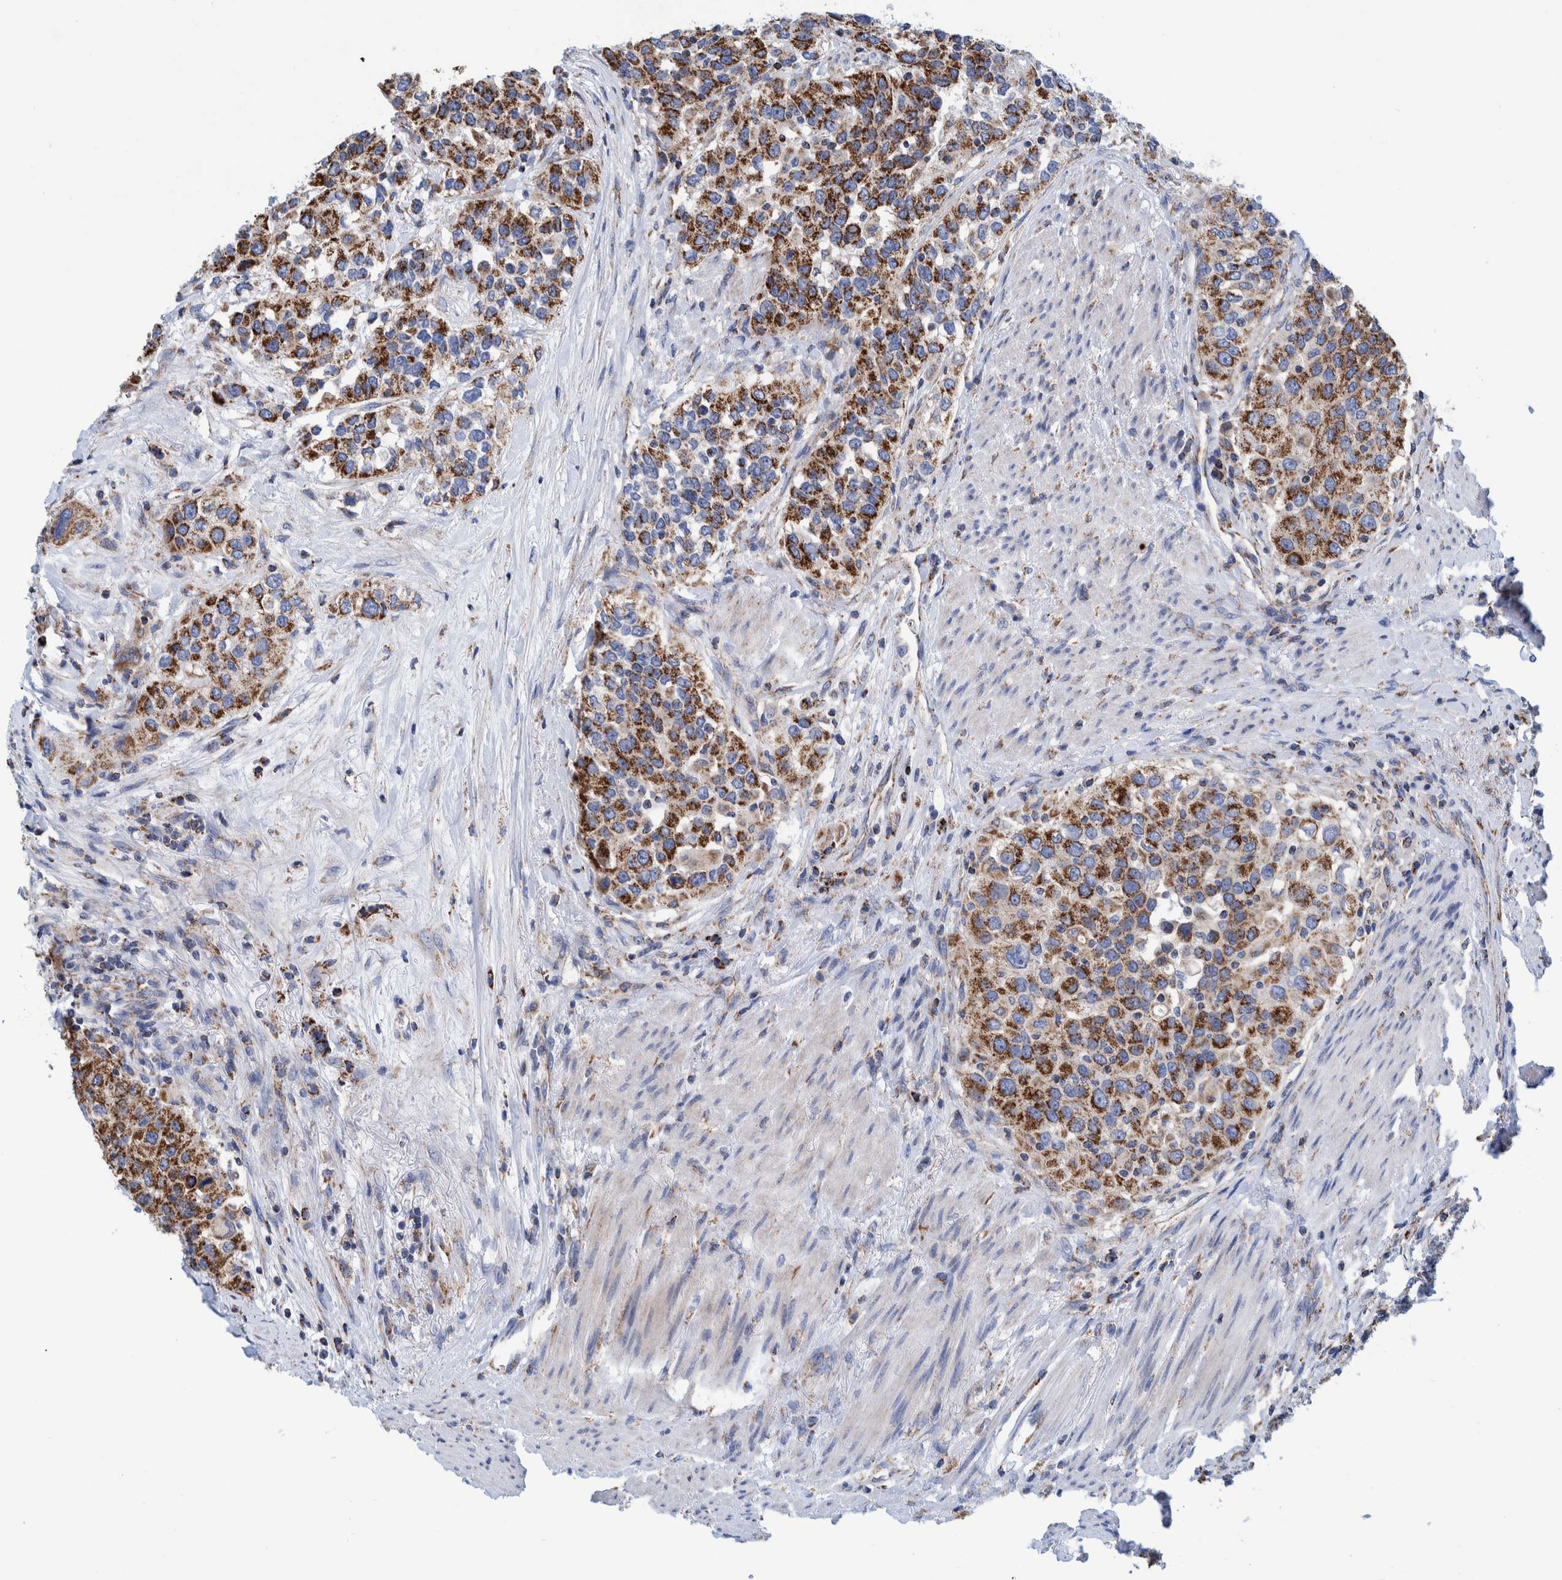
{"staining": {"intensity": "strong", "quantity": ">75%", "location": "cytoplasmic/membranous"}, "tissue": "urothelial cancer", "cell_type": "Tumor cells", "image_type": "cancer", "snomed": [{"axis": "morphology", "description": "Urothelial carcinoma, High grade"}, {"axis": "topography", "description": "Urinary bladder"}], "caption": "Urothelial carcinoma (high-grade) stained for a protein (brown) reveals strong cytoplasmic/membranous positive expression in approximately >75% of tumor cells.", "gene": "BZW2", "patient": {"sex": "female", "age": 80}}